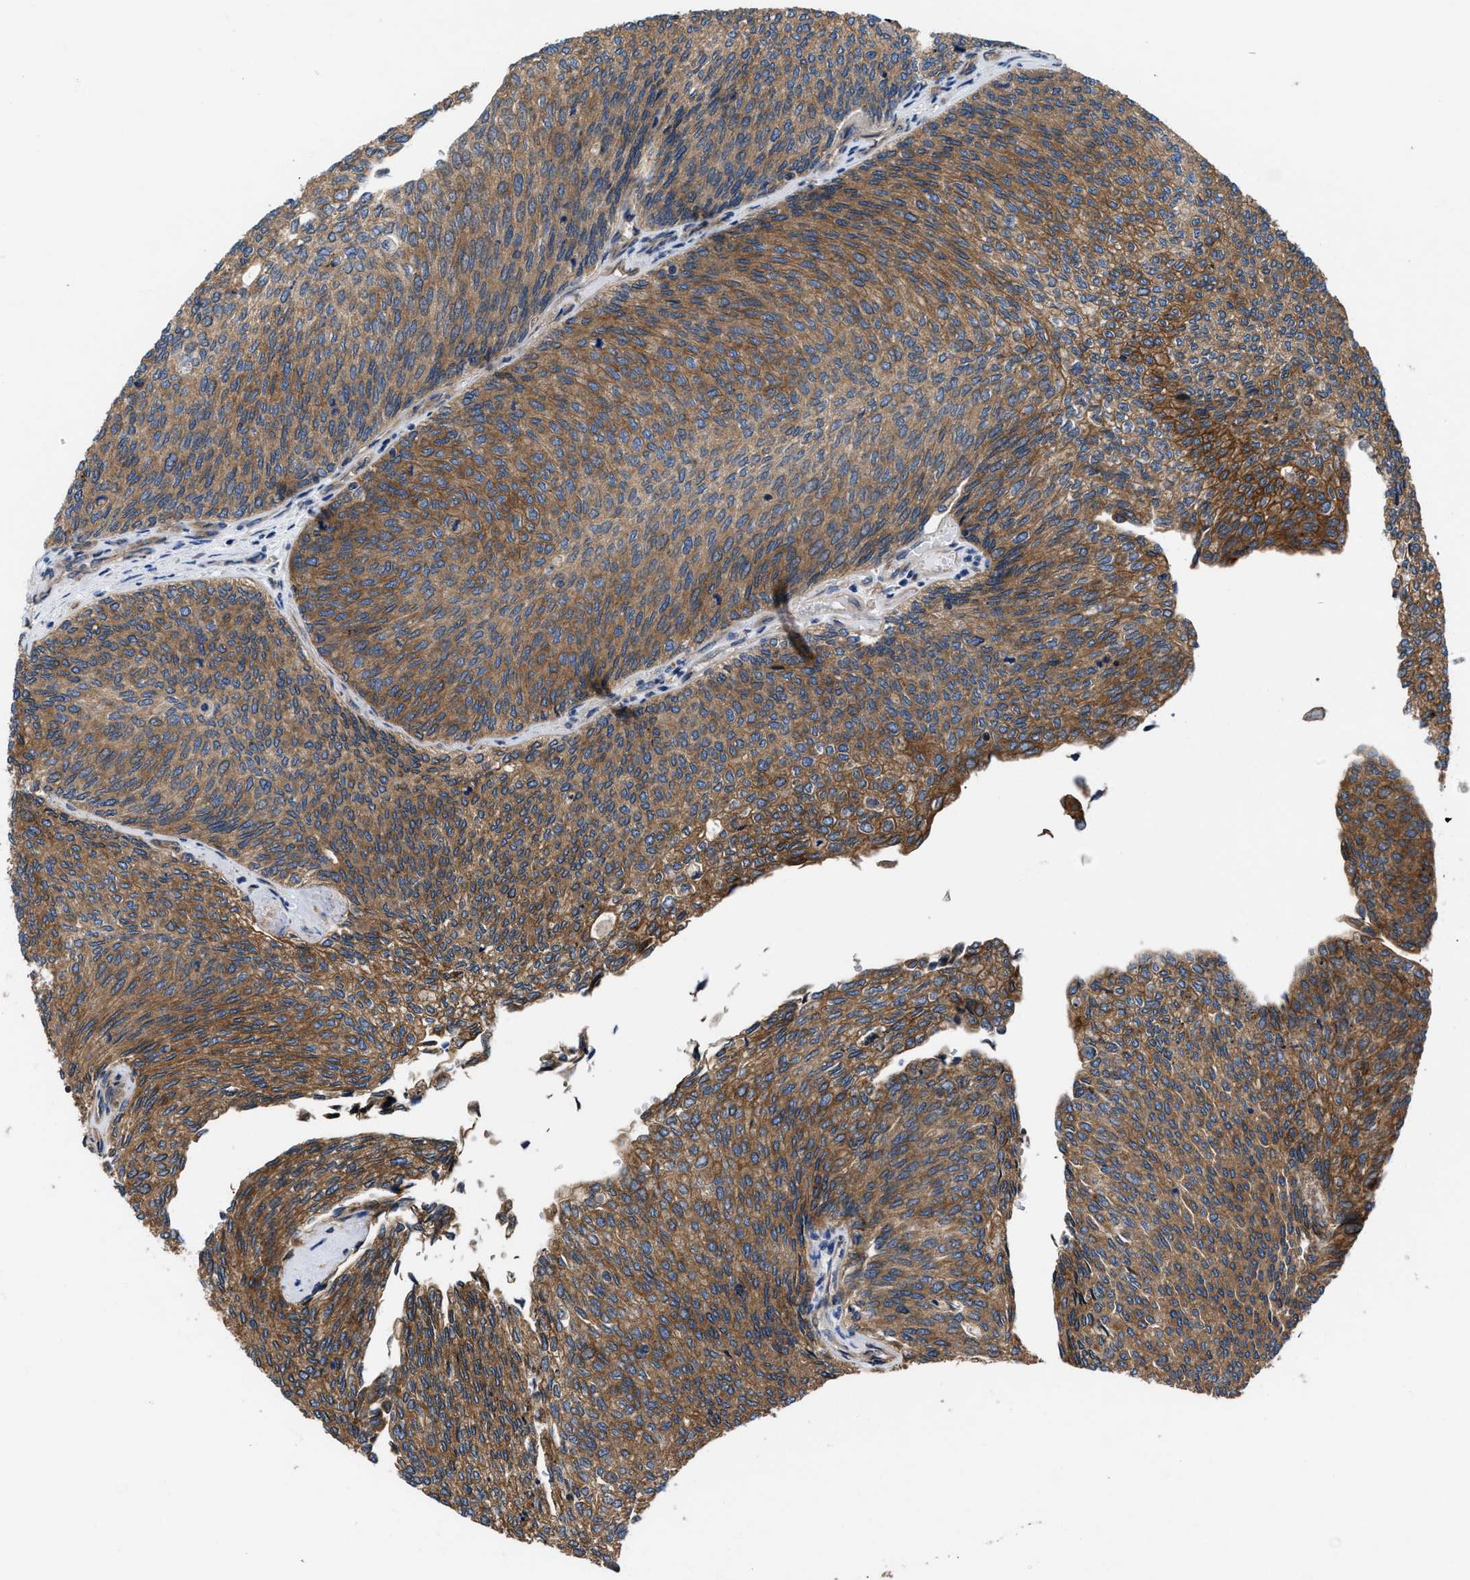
{"staining": {"intensity": "moderate", "quantity": ">75%", "location": "cytoplasmic/membranous"}, "tissue": "urothelial cancer", "cell_type": "Tumor cells", "image_type": "cancer", "snomed": [{"axis": "morphology", "description": "Urothelial carcinoma, Low grade"}, {"axis": "topography", "description": "Urinary bladder"}], "caption": "Immunohistochemical staining of urothelial carcinoma (low-grade) reveals moderate cytoplasmic/membranous protein expression in approximately >75% of tumor cells. The staining was performed using DAB to visualize the protein expression in brown, while the nuclei were stained in blue with hematoxylin (Magnification: 20x).", "gene": "CEP128", "patient": {"sex": "female", "age": 79}}